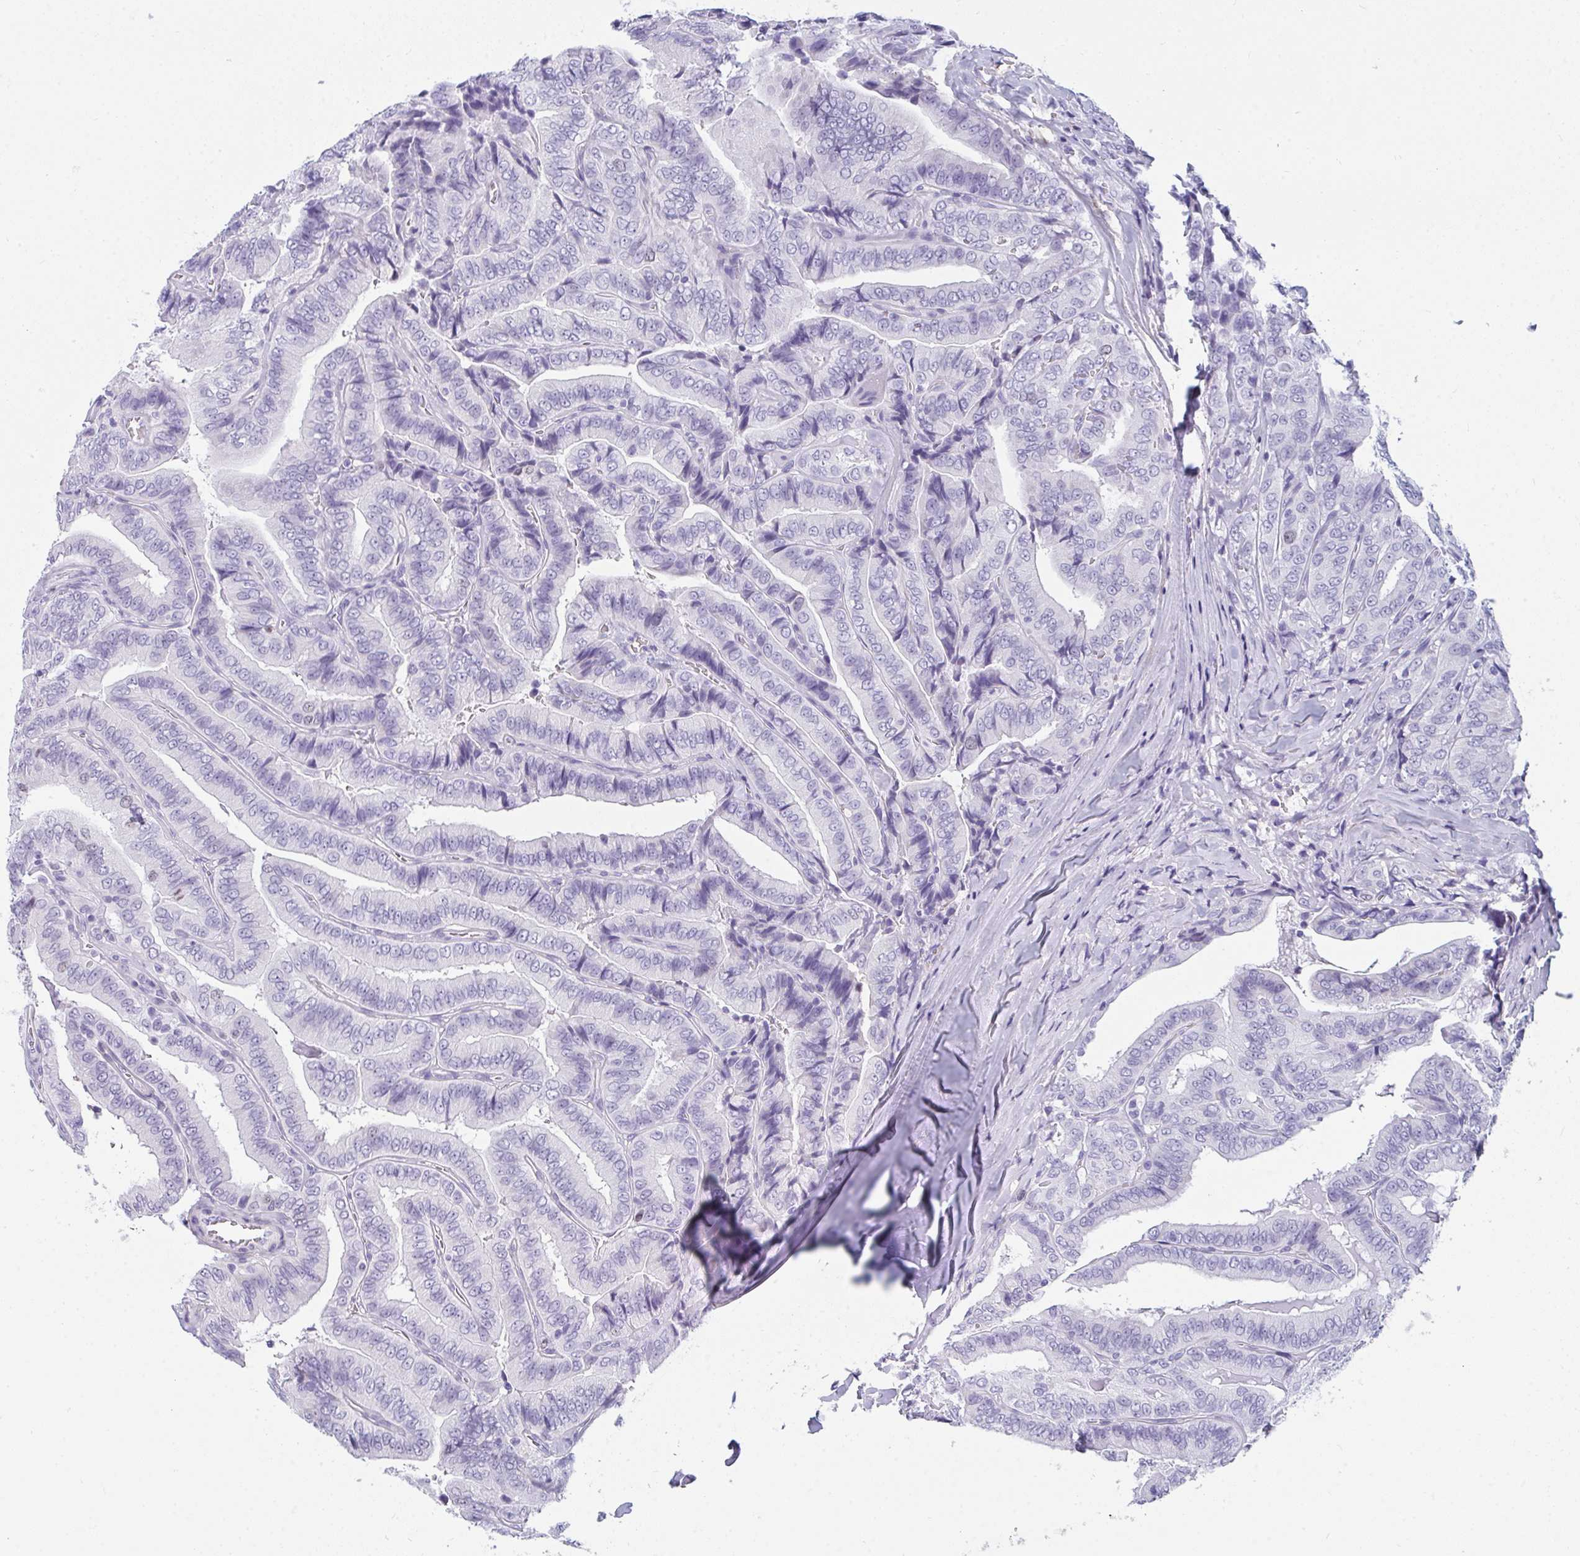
{"staining": {"intensity": "negative", "quantity": "none", "location": "none"}, "tissue": "thyroid cancer", "cell_type": "Tumor cells", "image_type": "cancer", "snomed": [{"axis": "morphology", "description": "Papillary adenocarcinoma, NOS"}, {"axis": "topography", "description": "Thyroid gland"}], "caption": "Immunohistochemistry micrograph of neoplastic tissue: human papillary adenocarcinoma (thyroid) stained with DAB (3,3'-diaminobenzidine) demonstrates no significant protein positivity in tumor cells.", "gene": "SUZ12", "patient": {"sex": "male", "age": 61}}